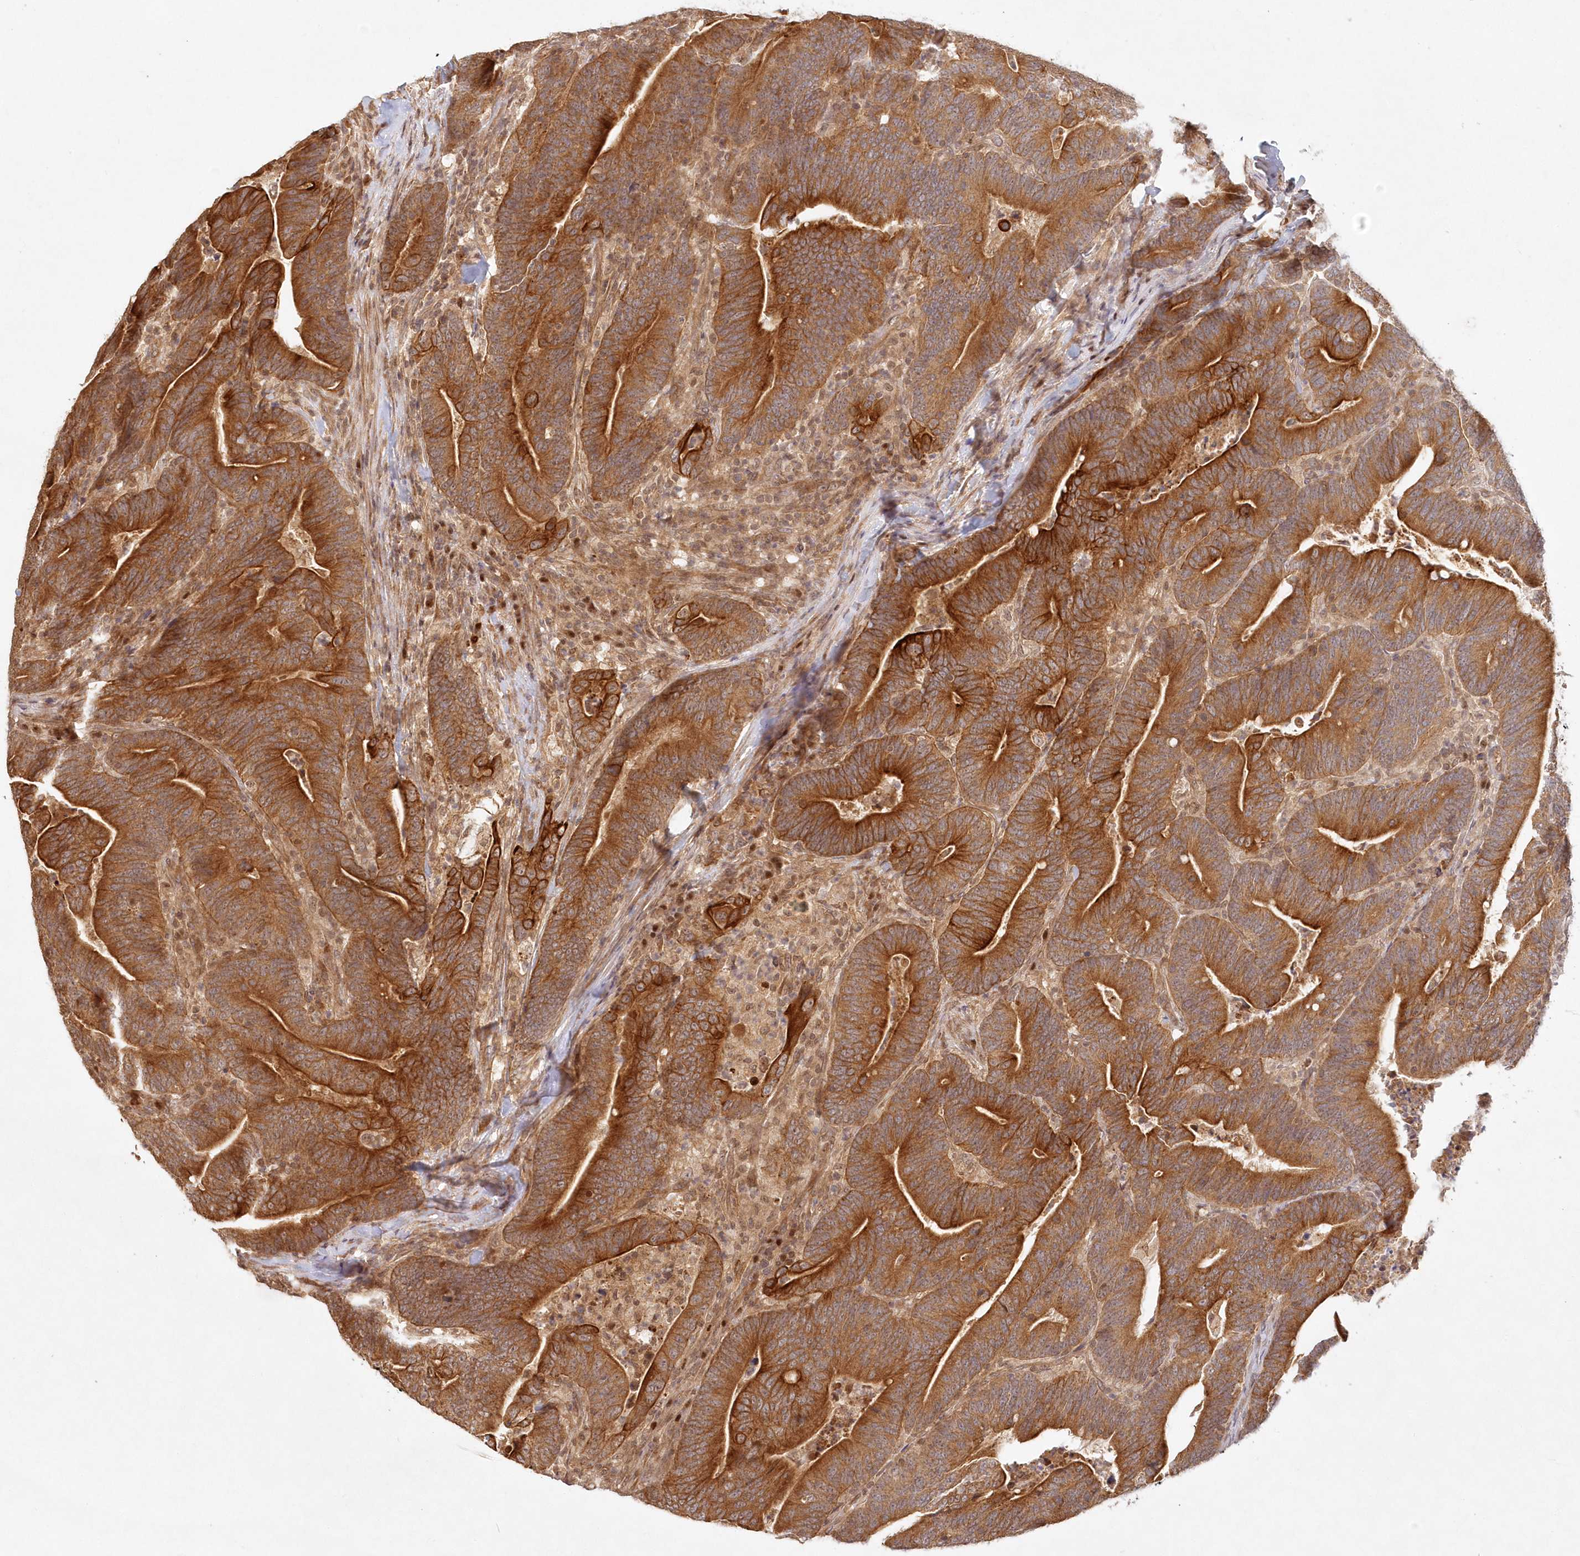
{"staining": {"intensity": "strong", "quantity": ">75%", "location": "cytoplasmic/membranous"}, "tissue": "colorectal cancer", "cell_type": "Tumor cells", "image_type": "cancer", "snomed": [{"axis": "morphology", "description": "Adenocarcinoma, NOS"}, {"axis": "topography", "description": "Colon"}], "caption": "High-power microscopy captured an immunohistochemistry (IHC) histopathology image of adenocarcinoma (colorectal), revealing strong cytoplasmic/membranous staining in about >75% of tumor cells. (DAB IHC, brown staining for protein, blue staining for nuclei).", "gene": "KIAA0232", "patient": {"sex": "female", "age": 67}}